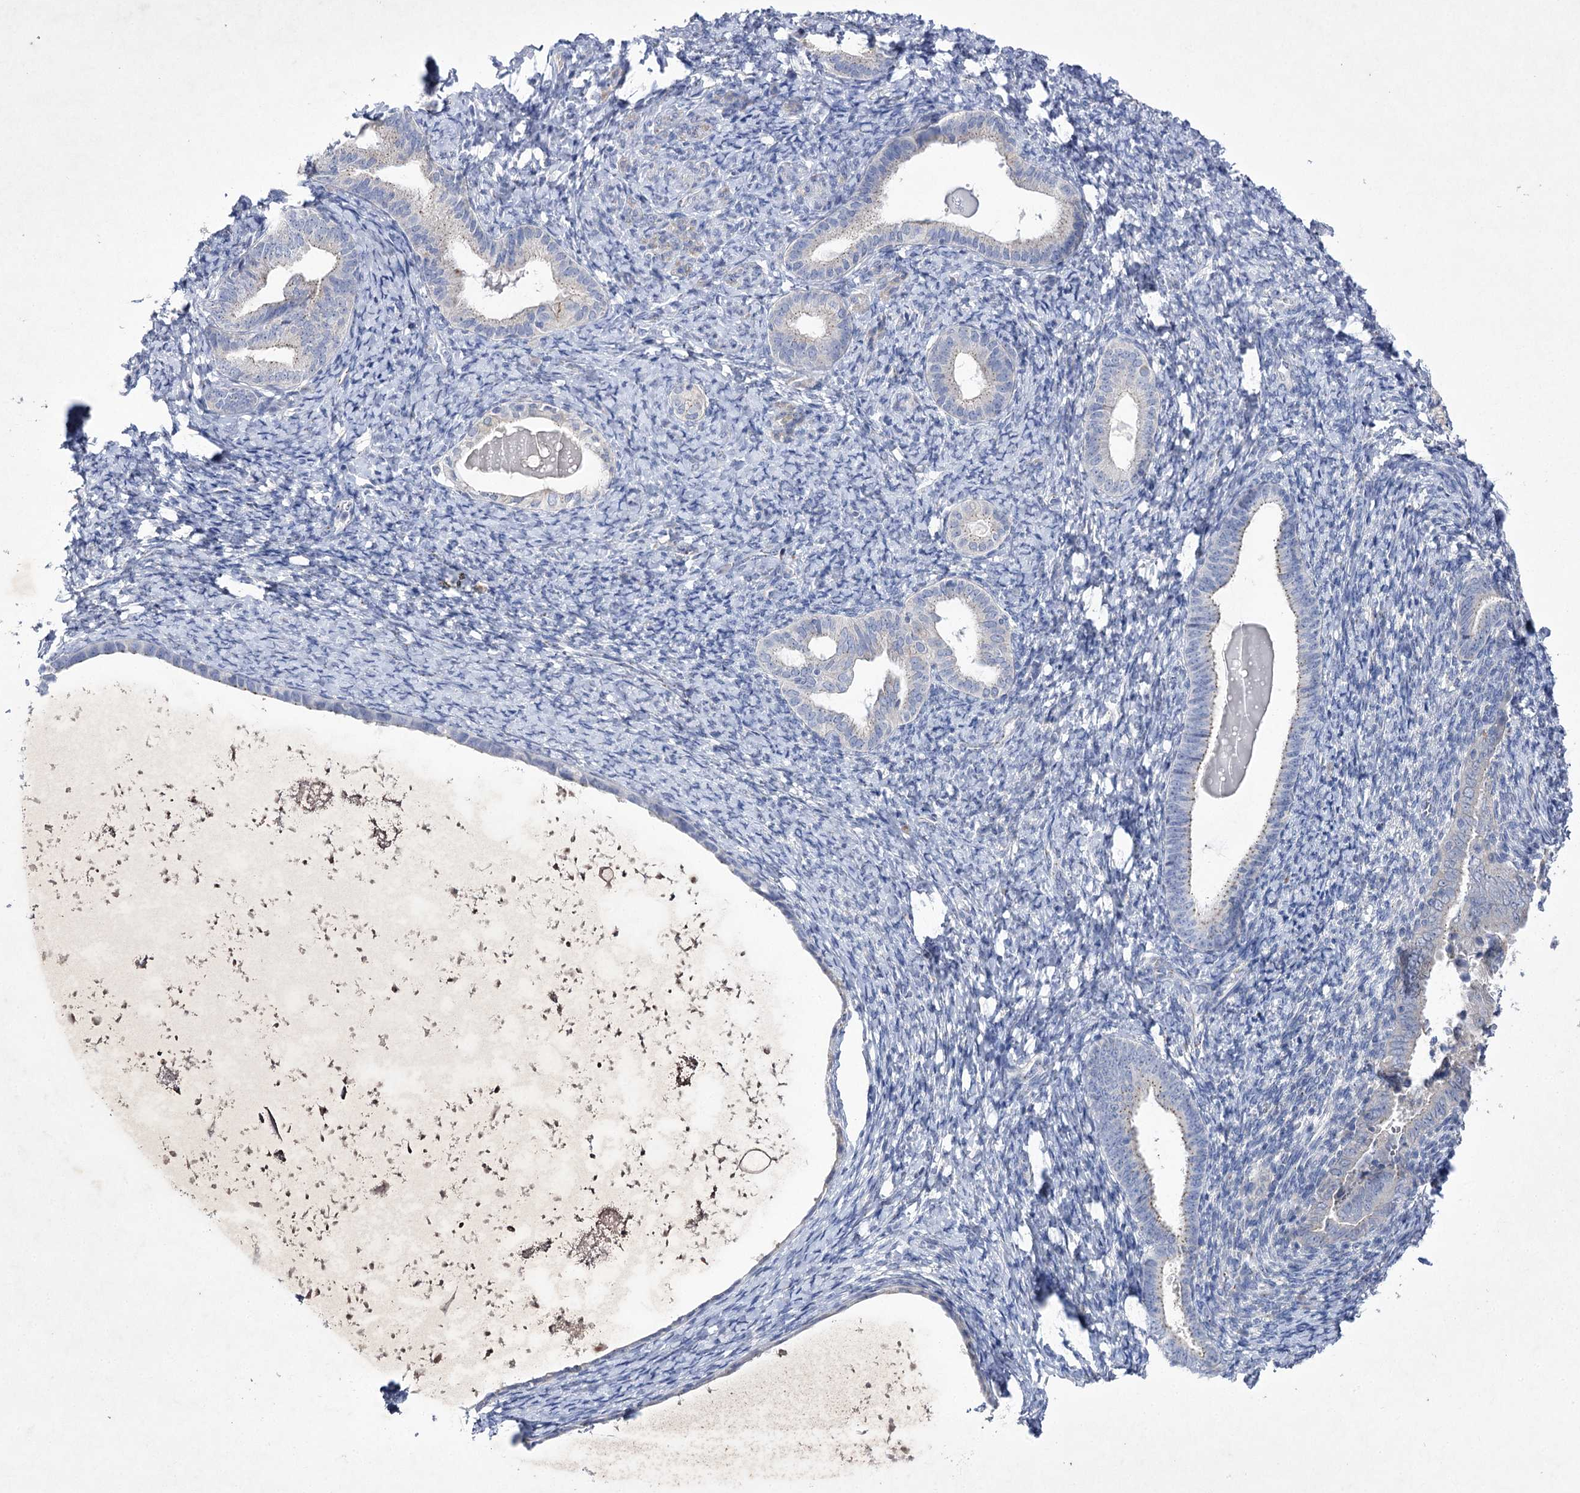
{"staining": {"intensity": "negative", "quantity": "none", "location": "none"}, "tissue": "endometrium", "cell_type": "Cells in endometrial stroma", "image_type": "normal", "snomed": [{"axis": "morphology", "description": "Normal tissue, NOS"}, {"axis": "topography", "description": "Endometrium"}], "caption": "Cells in endometrial stroma show no significant expression in normal endometrium. The staining is performed using DAB (3,3'-diaminobenzidine) brown chromogen with nuclei counter-stained in using hematoxylin.", "gene": "COX15", "patient": {"sex": "female", "age": 72}}